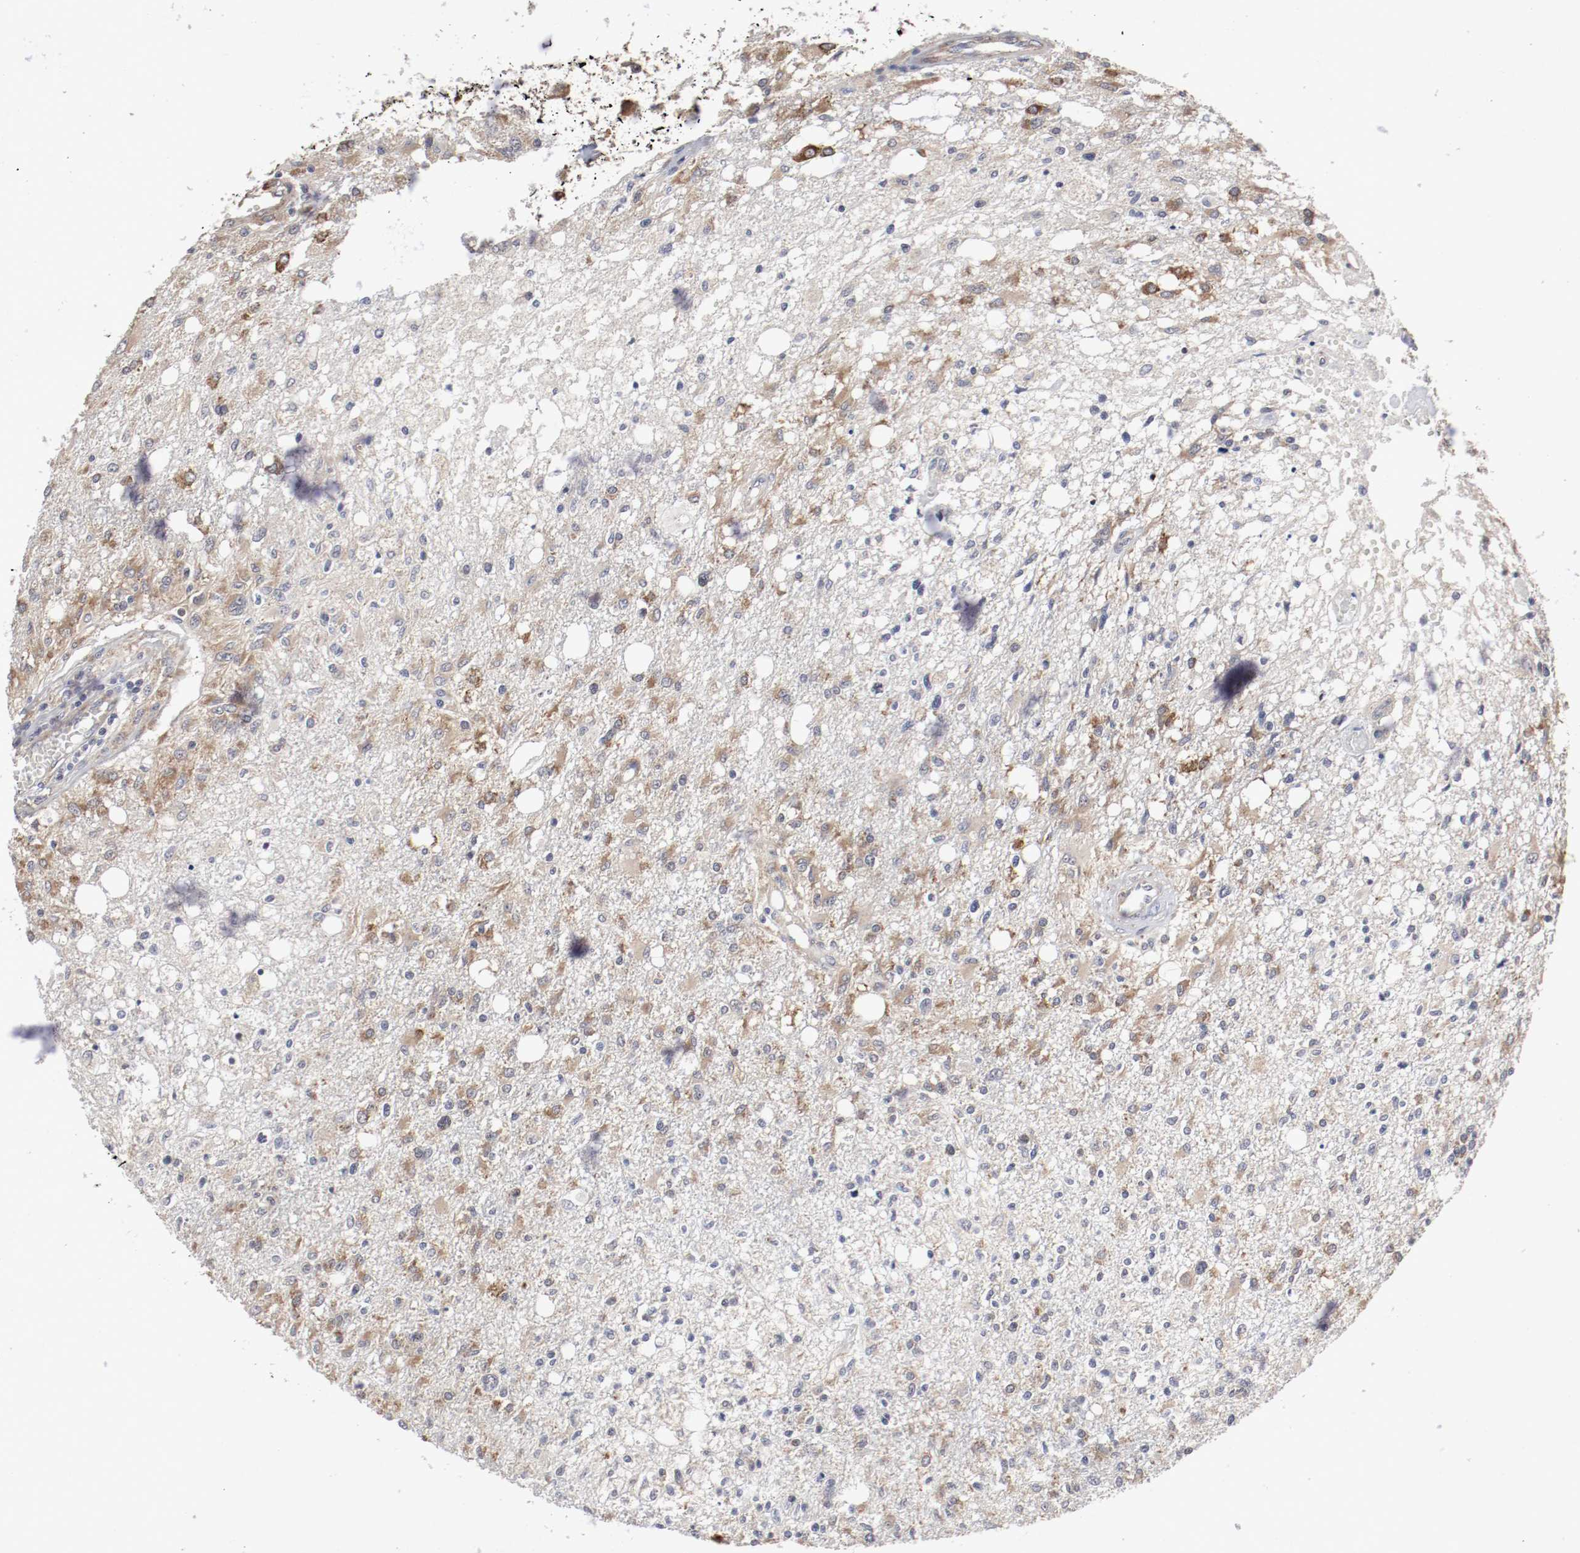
{"staining": {"intensity": "weak", "quantity": ">75%", "location": "cytoplasmic/membranous"}, "tissue": "glioma", "cell_type": "Tumor cells", "image_type": "cancer", "snomed": [{"axis": "morphology", "description": "Glioma, malignant, High grade"}, {"axis": "topography", "description": "Cerebral cortex"}], "caption": "A low amount of weak cytoplasmic/membranous staining is present in about >75% of tumor cells in glioma tissue.", "gene": "FKBP3", "patient": {"sex": "male", "age": 76}}